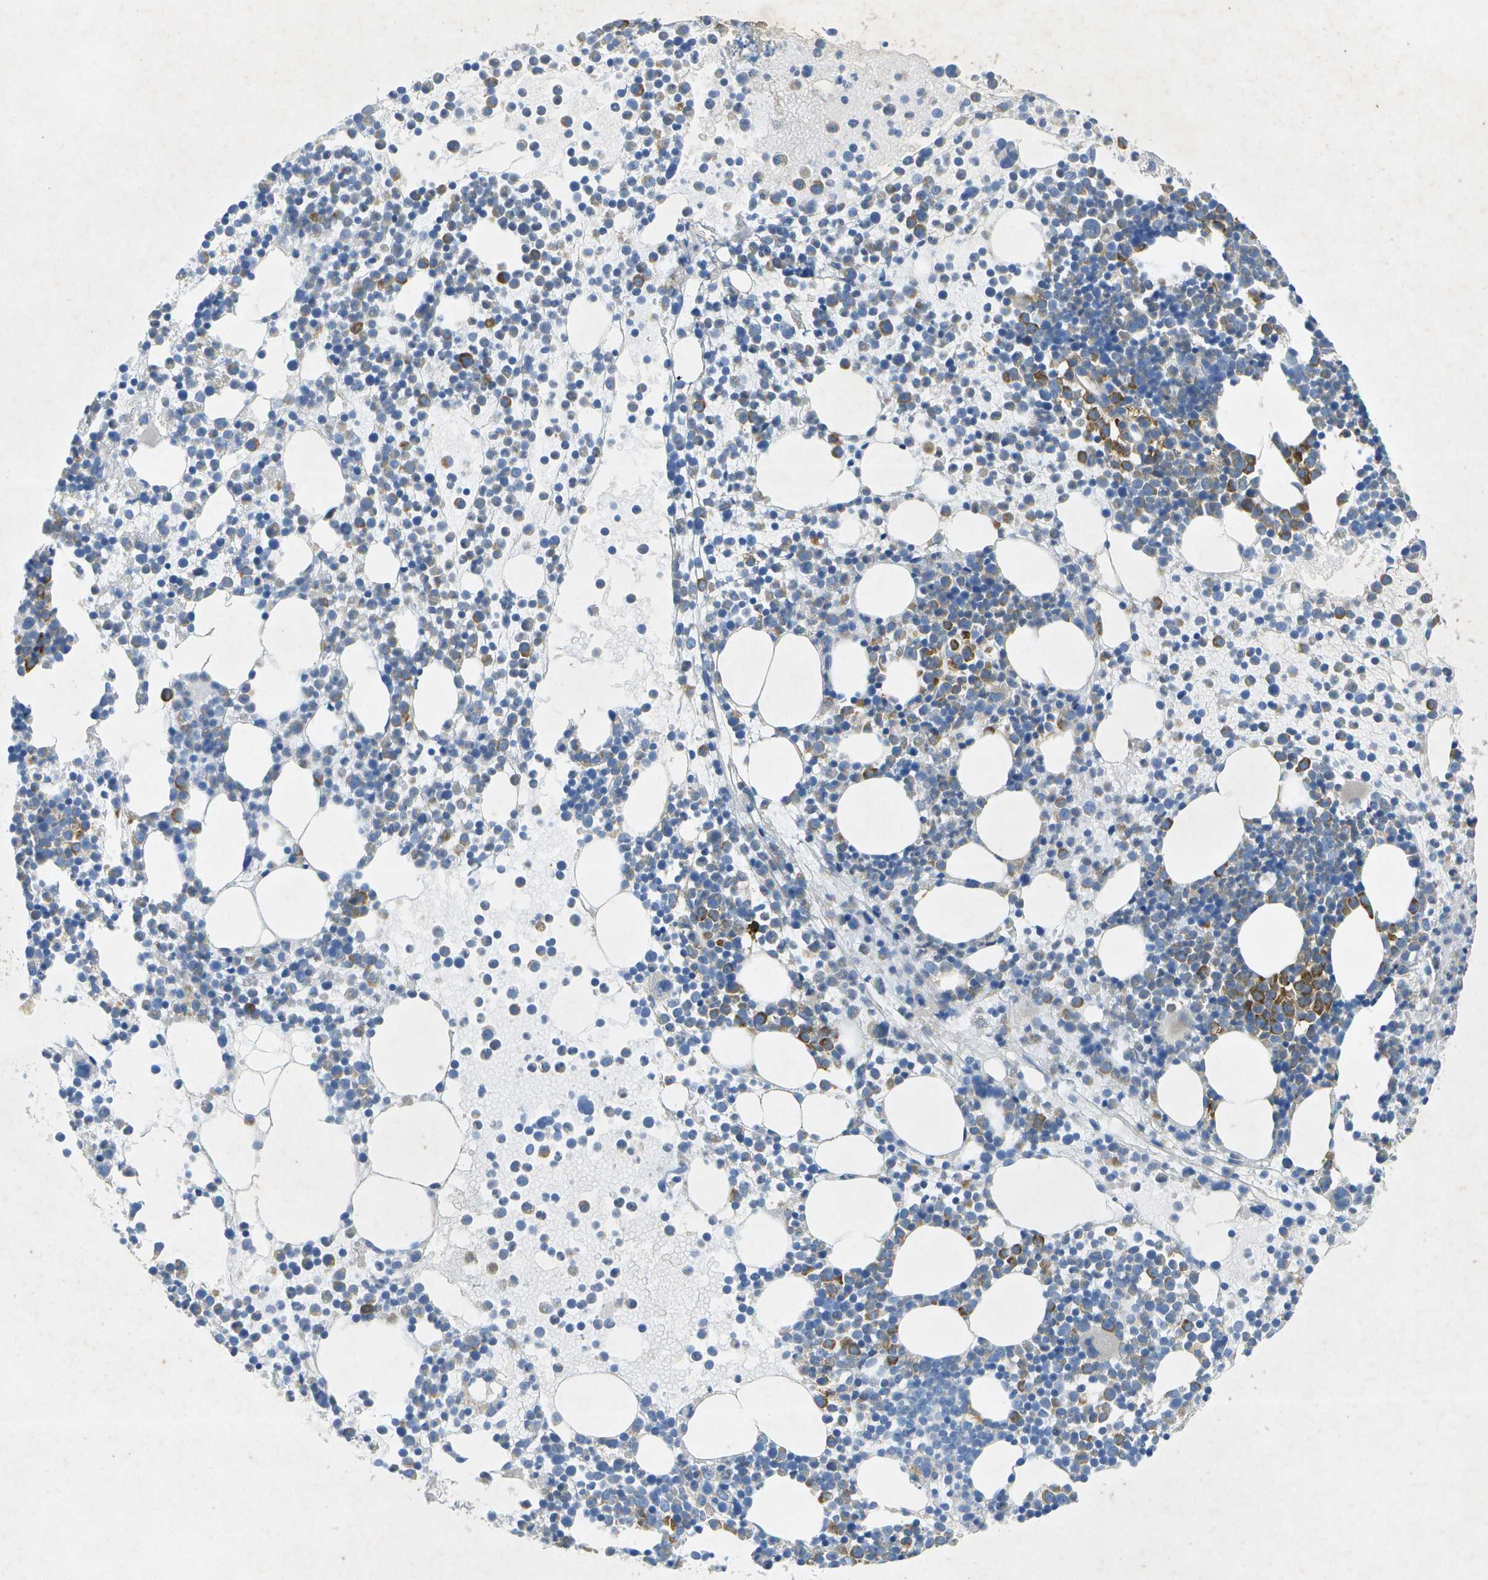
{"staining": {"intensity": "moderate", "quantity": "<25%", "location": "cytoplasmic/membranous"}, "tissue": "bone marrow", "cell_type": "Hematopoietic cells", "image_type": "normal", "snomed": [{"axis": "morphology", "description": "Normal tissue, NOS"}, {"axis": "morphology", "description": "Inflammation, NOS"}, {"axis": "topography", "description": "Bone marrow"}], "caption": "Immunohistochemical staining of benign bone marrow displays low levels of moderate cytoplasmic/membranous expression in approximately <25% of hematopoietic cells. (Brightfield microscopy of DAB IHC at high magnification).", "gene": "WNK2", "patient": {"sex": "male", "age": 58}}